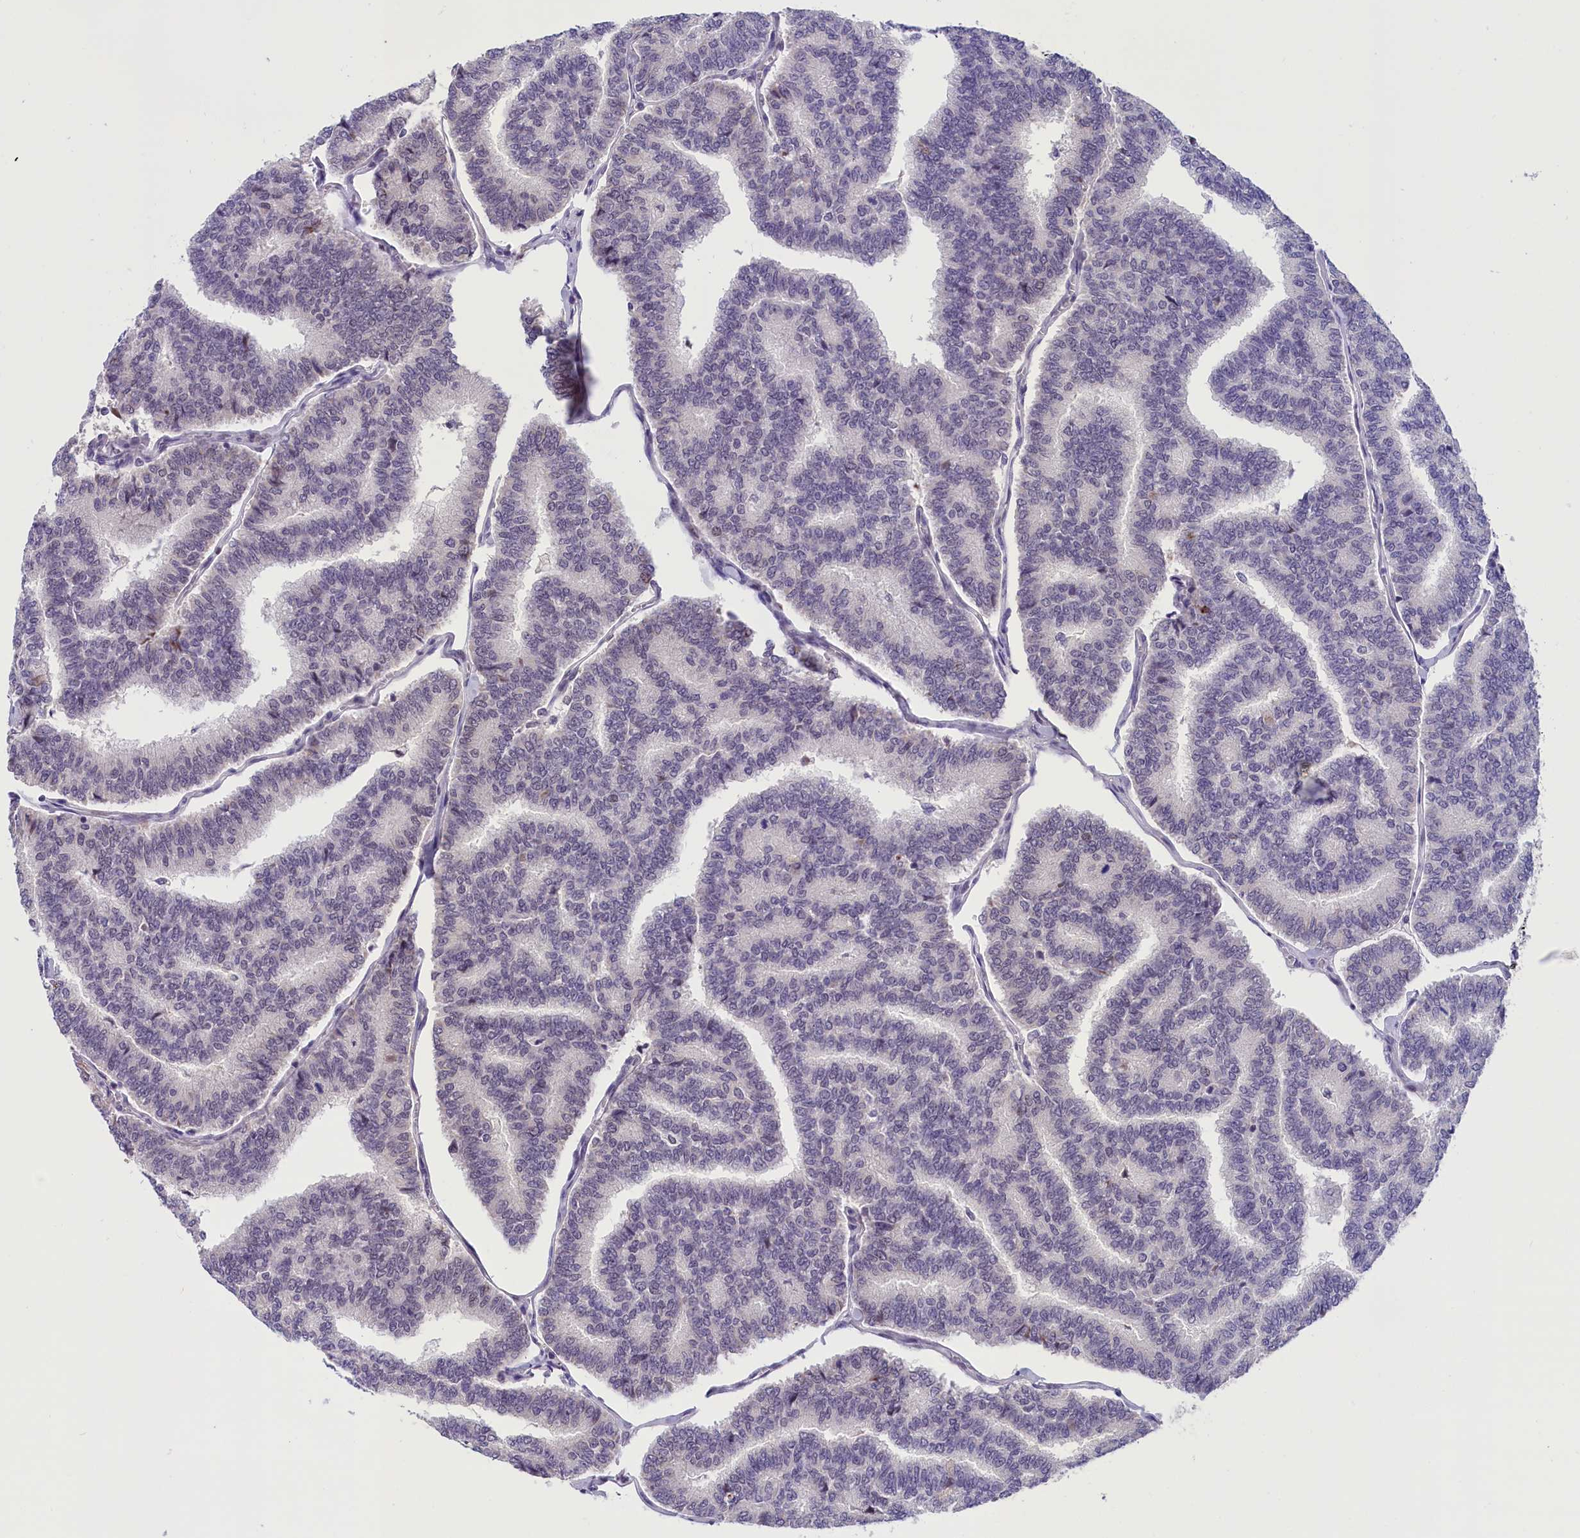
{"staining": {"intensity": "negative", "quantity": "none", "location": "none"}, "tissue": "thyroid cancer", "cell_type": "Tumor cells", "image_type": "cancer", "snomed": [{"axis": "morphology", "description": "Papillary adenocarcinoma, NOS"}, {"axis": "topography", "description": "Thyroid gland"}], "caption": "This is a histopathology image of immunohistochemistry (IHC) staining of thyroid cancer (papillary adenocarcinoma), which shows no staining in tumor cells.", "gene": "CDYL2", "patient": {"sex": "female", "age": 35}}